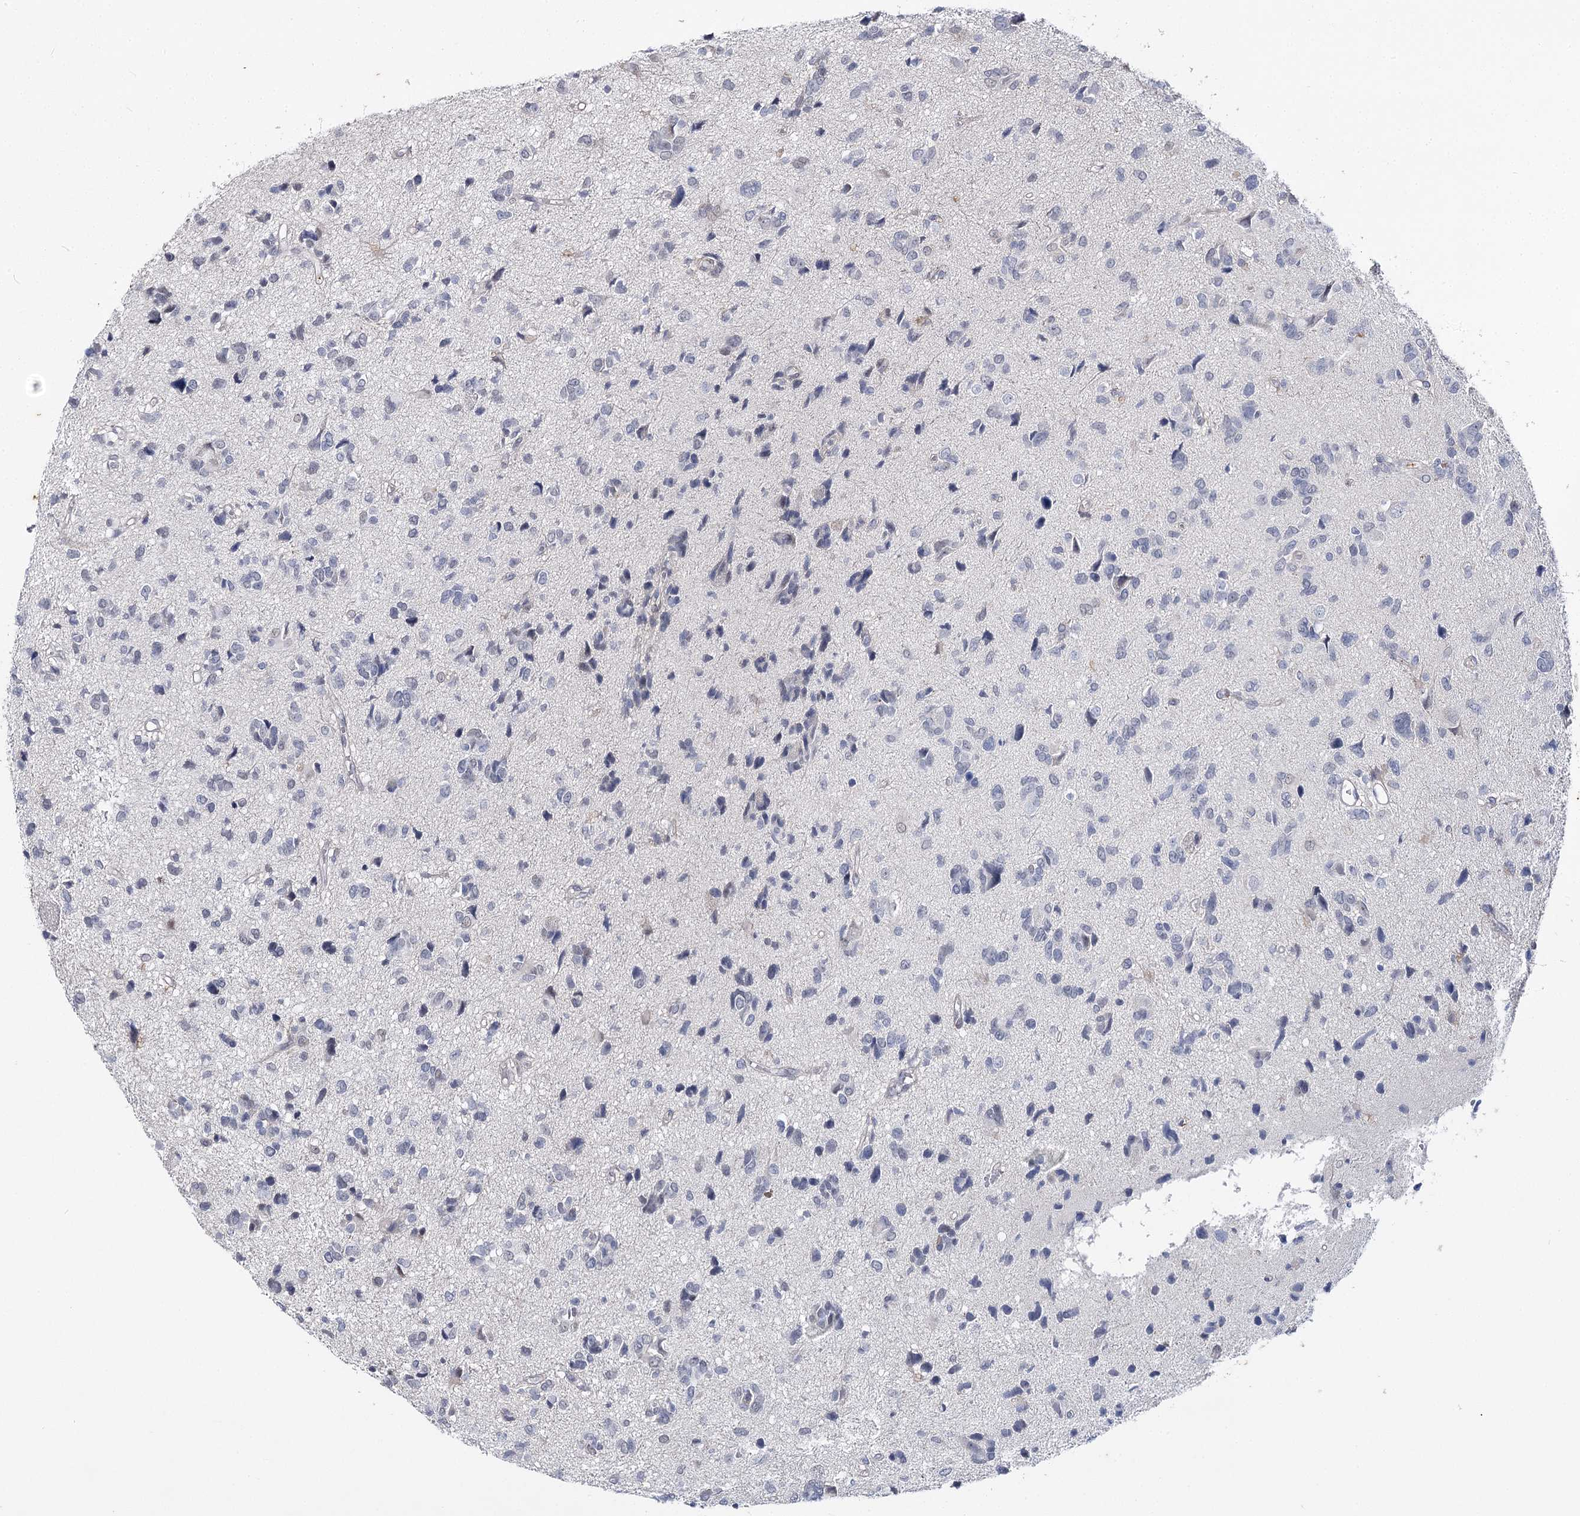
{"staining": {"intensity": "negative", "quantity": "none", "location": "none"}, "tissue": "glioma", "cell_type": "Tumor cells", "image_type": "cancer", "snomed": [{"axis": "morphology", "description": "Glioma, malignant, High grade"}, {"axis": "topography", "description": "Brain"}], "caption": "Protein analysis of malignant glioma (high-grade) shows no significant expression in tumor cells. (Brightfield microscopy of DAB (3,3'-diaminobenzidine) immunohistochemistry (IHC) at high magnification).", "gene": "AGXT2", "patient": {"sex": "female", "age": 59}}